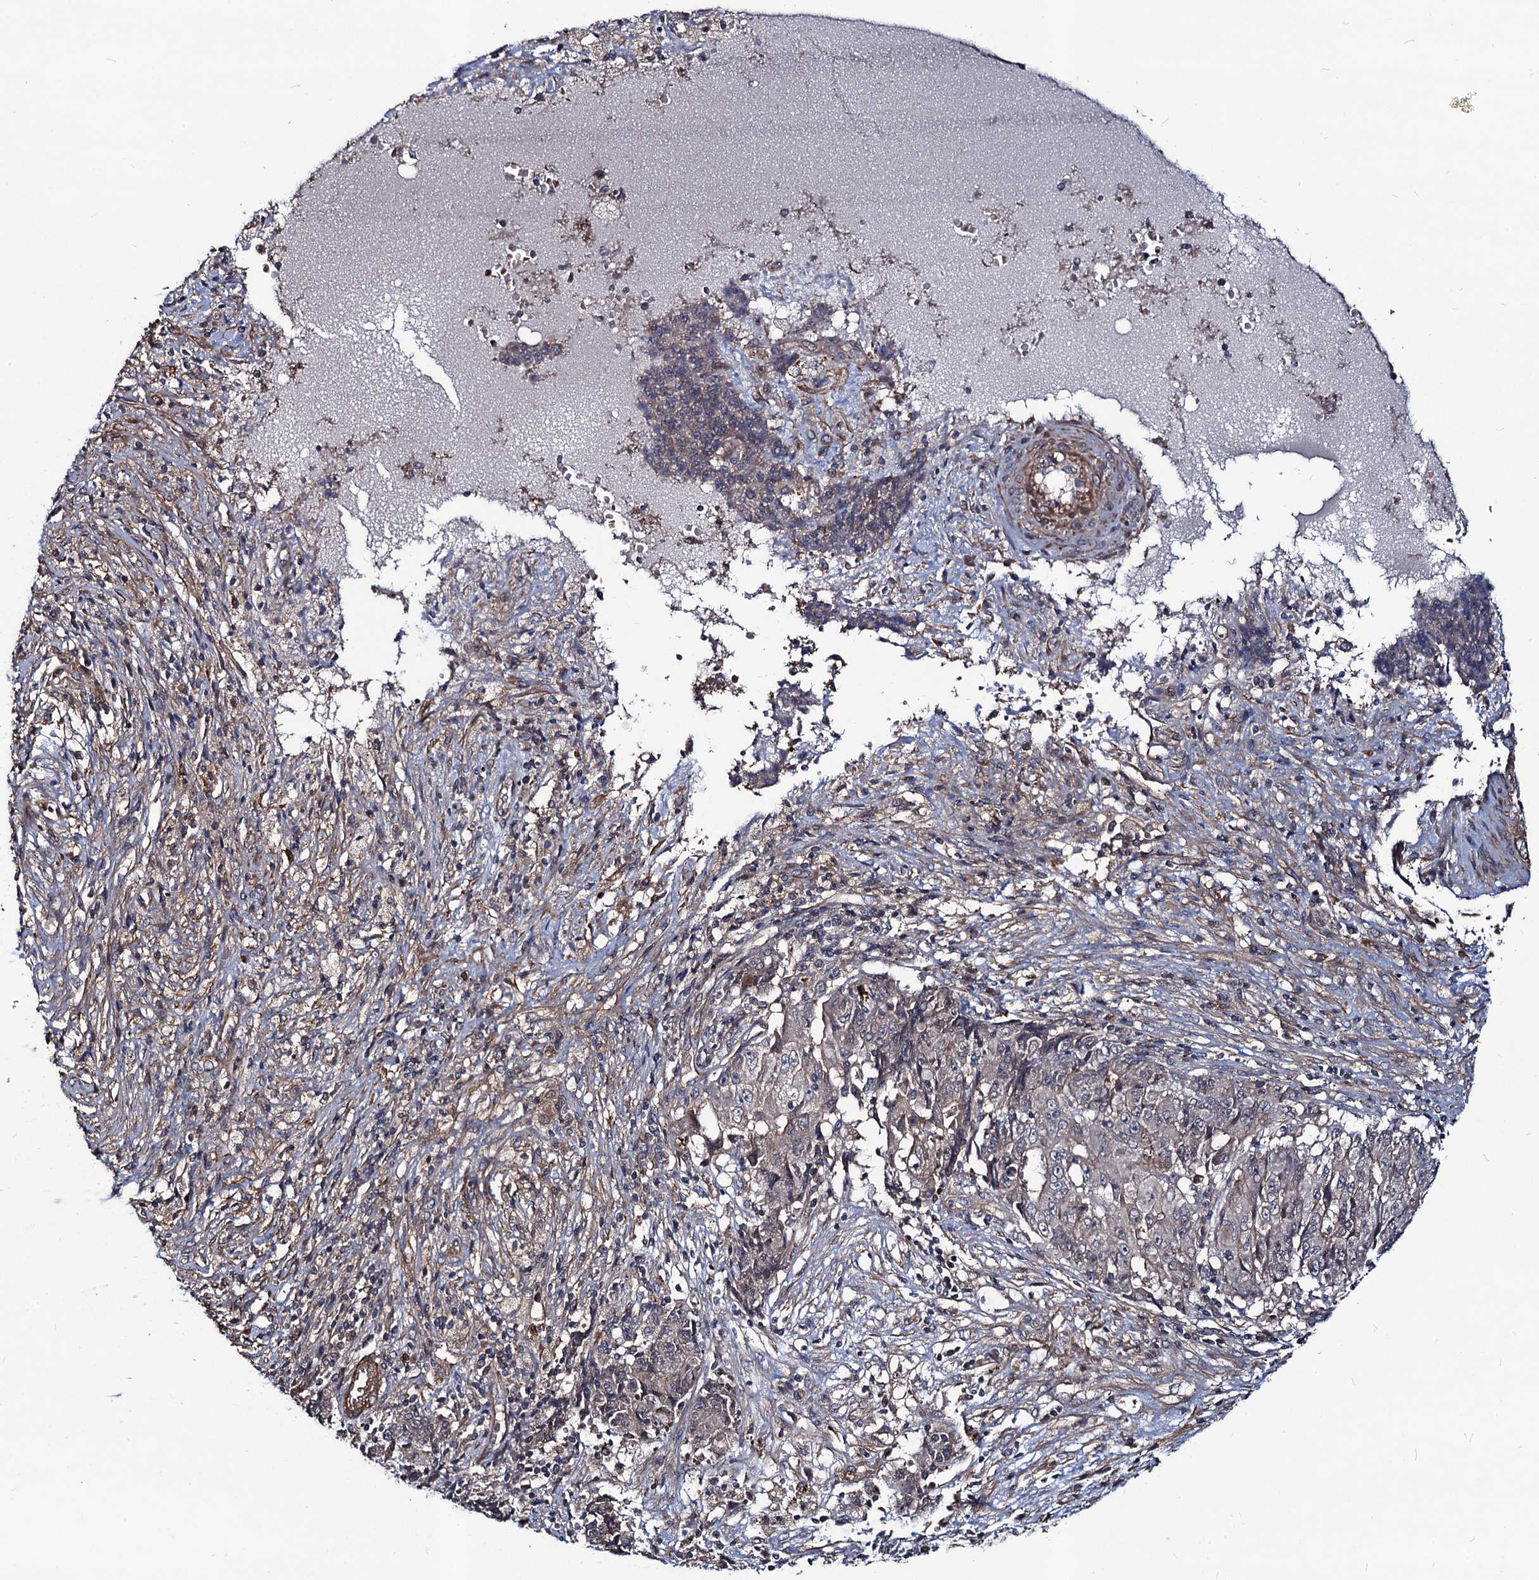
{"staining": {"intensity": "moderate", "quantity": "<25%", "location": "cytoplasmic/membranous"}, "tissue": "ovarian cancer", "cell_type": "Tumor cells", "image_type": "cancer", "snomed": [{"axis": "morphology", "description": "Carcinoma, endometroid"}, {"axis": "topography", "description": "Ovary"}], "caption": "Approximately <25% of tumor cells in ovarian cancer demonstrate moderate cytoplasmic/membranous protein positivity as visualized by brown immunohistochemical staining.", "gene": "KXD1", "patient": {"sex": "female", "age": 42}}